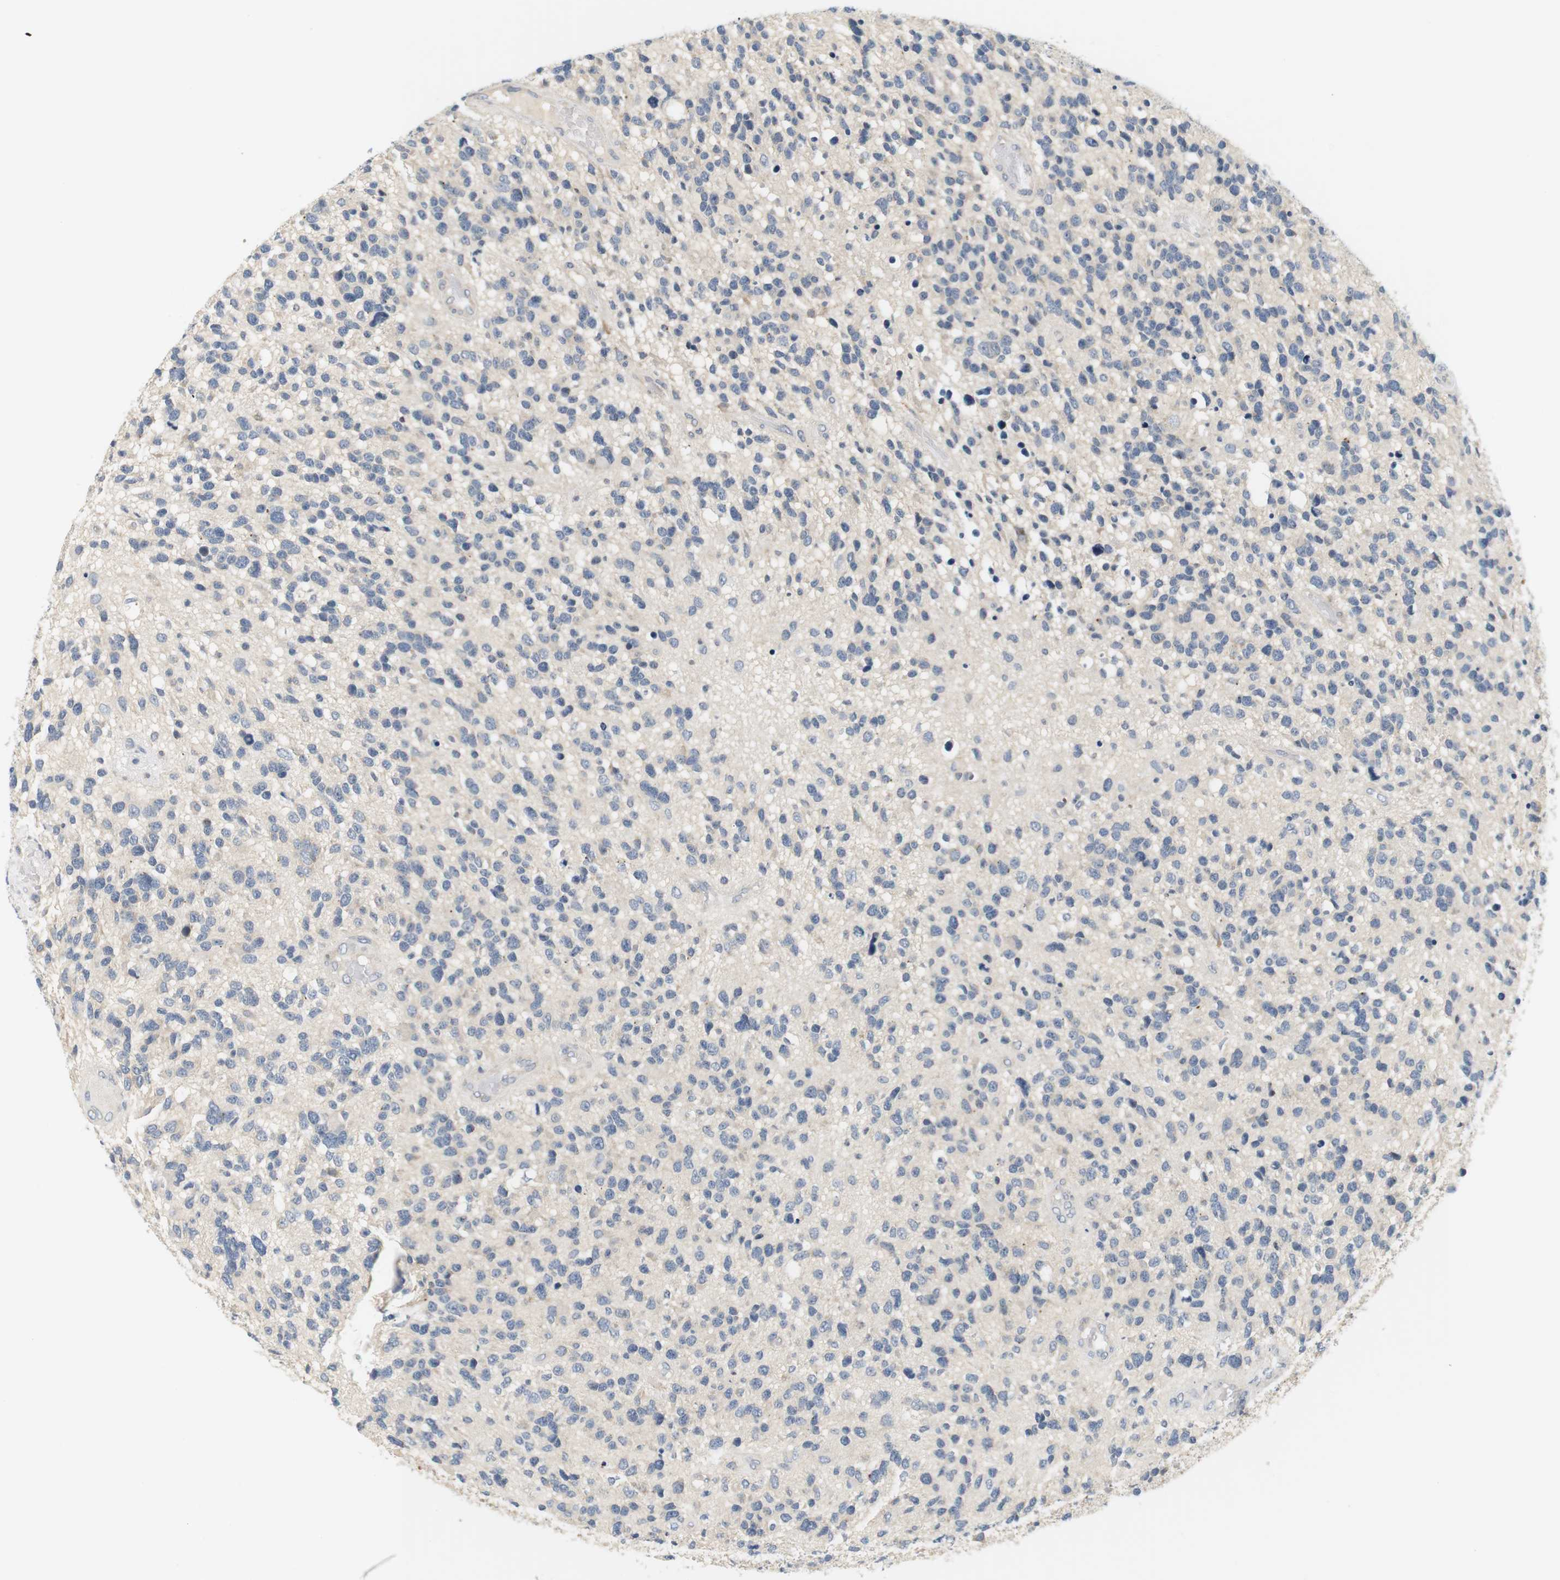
{"staining": {"intensity": "negative", "quantity": "none", "location": "none"}, "tissue": "glioma", "cell_type": "Tumor cells", "image_type": "cancer", "snomed": [{"axis": "morphology", "description": "Glioma, malignant, High grade"}, {"axis": "topography", "description": "Brain"}], "caption": "A histopathology image of high-grade glioma (malignant) stained for a protein displays no brown staining in tumor cells.", "gene": "EVA1C", "patient": {"sex": "female", "age": 58}}